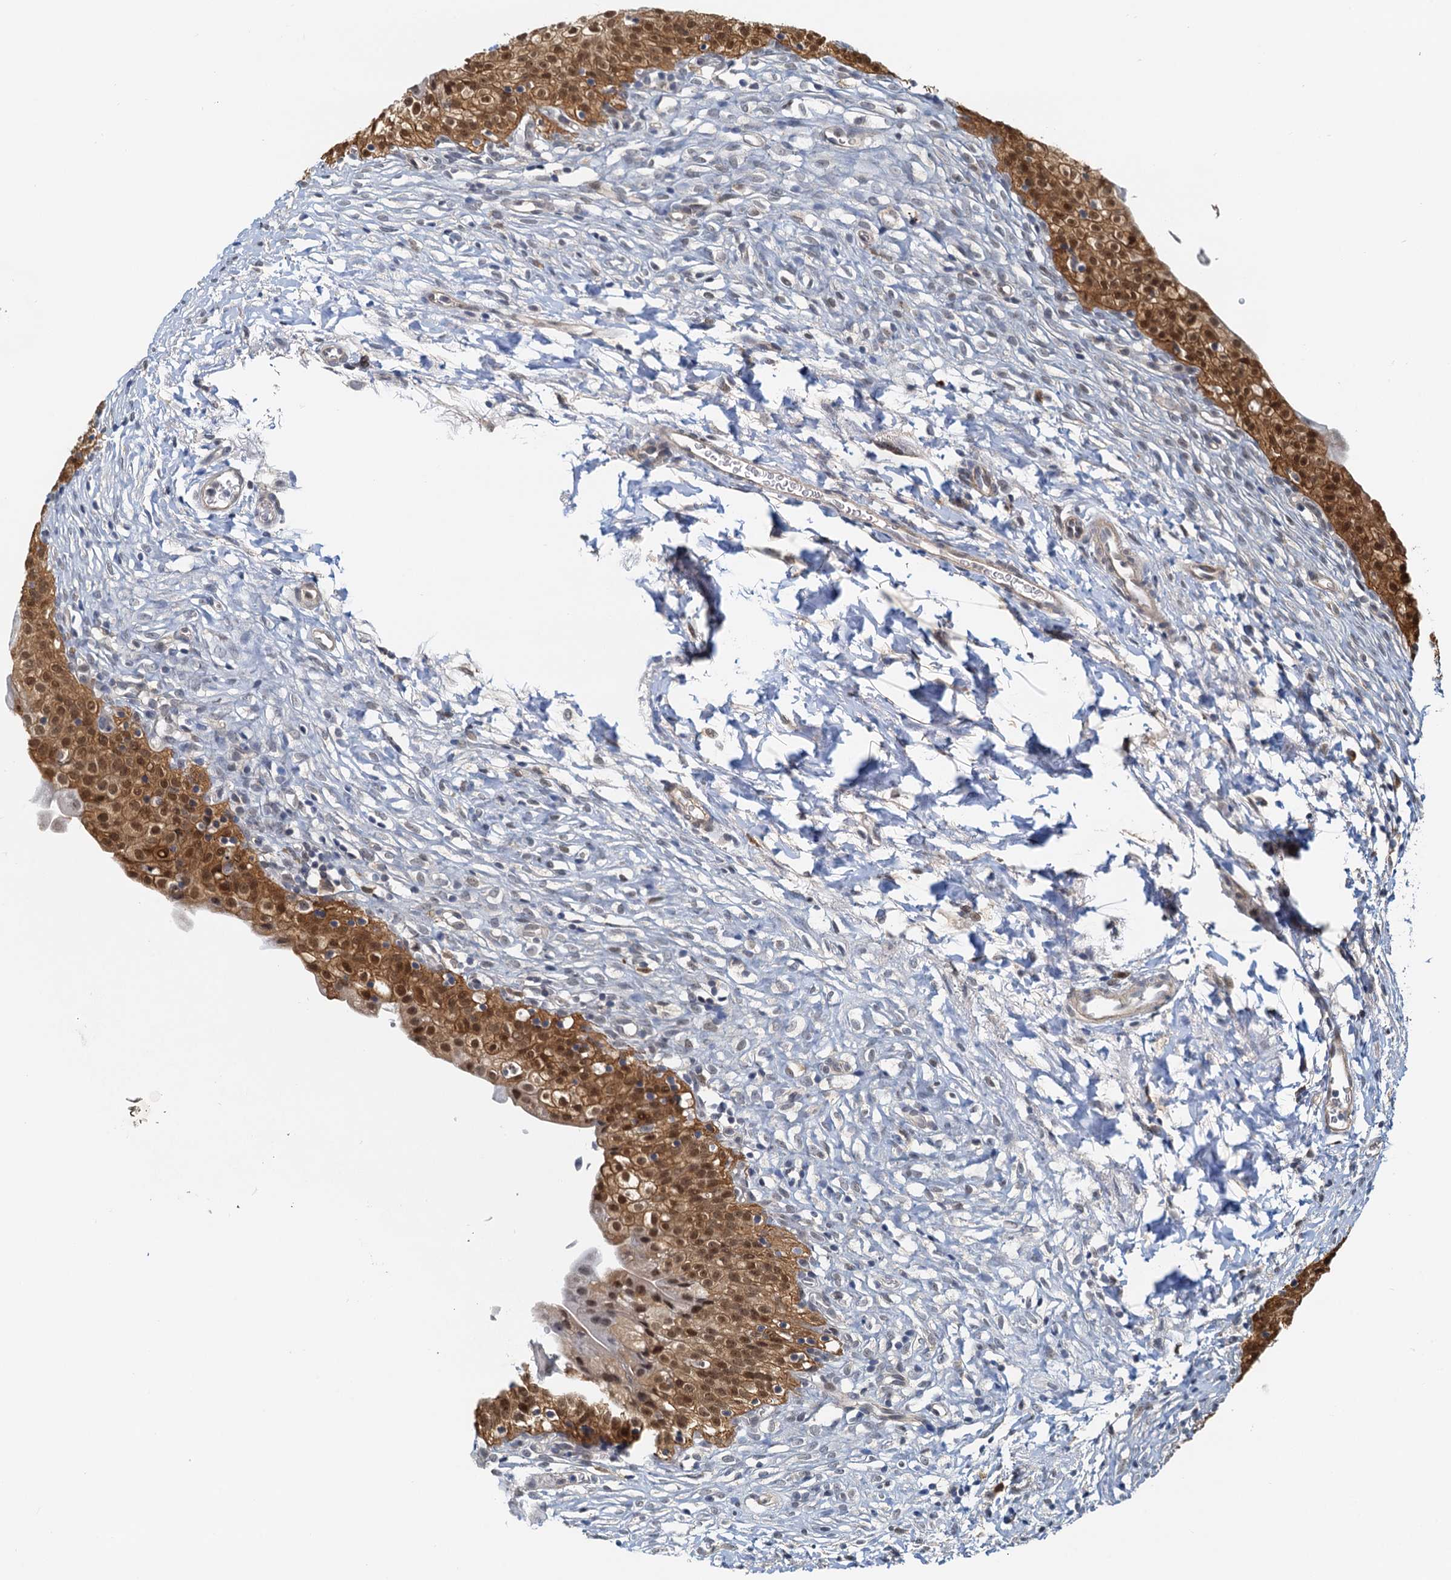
{"staining": {"intensity": "moderate", "quantity": ">75%", "location": "cytoplasmic/membranous,nuclear"}, "tissue": "urinary bladder", "cell_type": "Urothelial cells", "image_type": "normal", "snomed": [{"axis": "morphology", "description": "Normal tissue, NOS"}, {"axis": "topography", "description": "Urinary bladder"}], "caption": "Immunohistochemistry (IHC) histopathology image of benign urinary bladder: human urinary bladder stained using immunohistochemistry (IHC) demonstrates medium levels of moderate protein expression localized specifically in the cytoplasmic/membranous,nuclear of urothelial cells, appearing as a cytoplasmic/membranous,nuclear brown color.", "gene": "SPINDOC", "patient": {"sex": "male", "age": 55}}